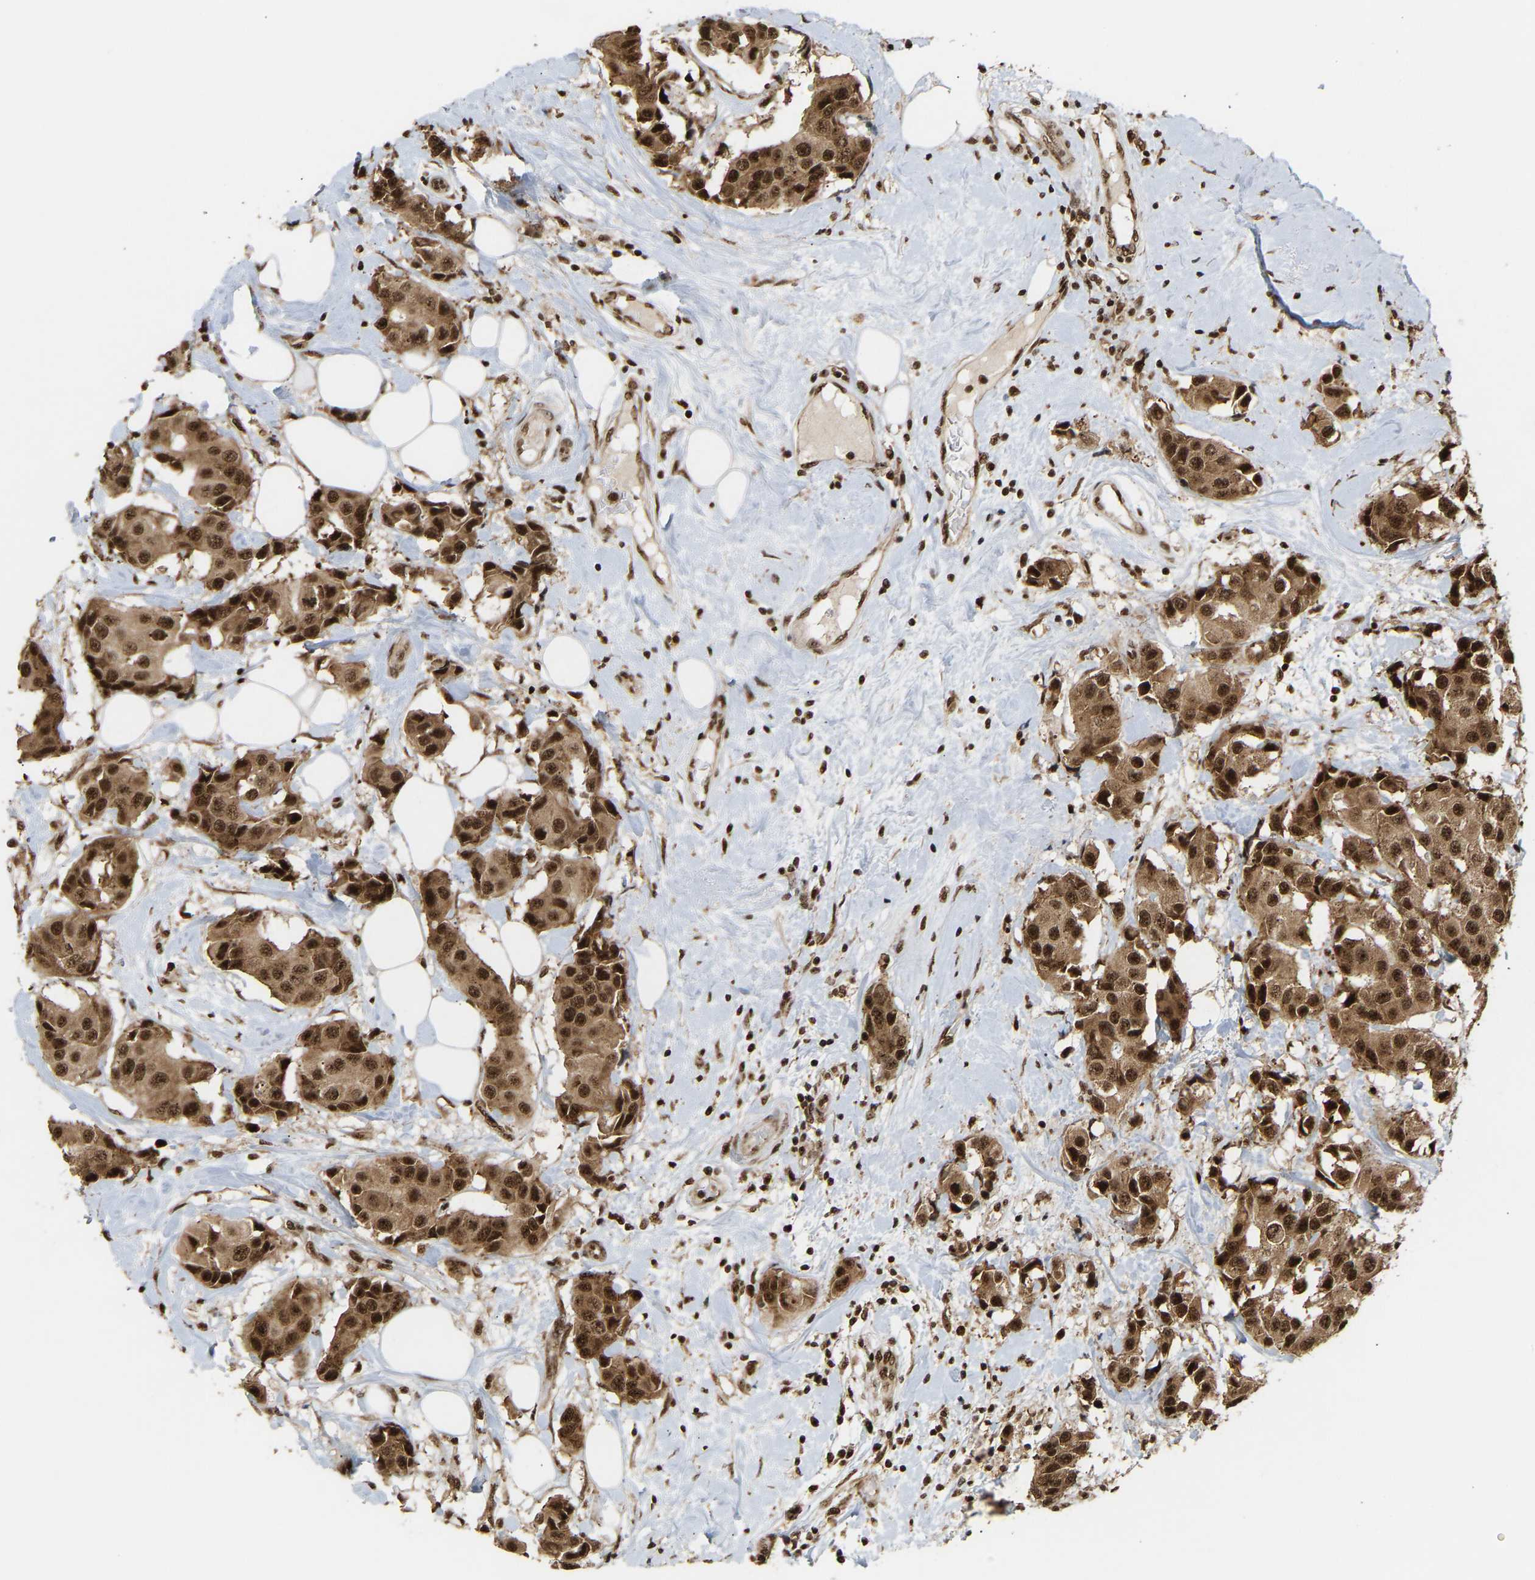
{"staining": {"intensity": "strong", "quantity": ">75%", "location": "cytoplasmic/membranous,nuclear"}, "tissue": "breast cancer", "cell_type": "Tumor cells", "image_type": "cancer", "snomed": [{"axis": "morphology", "description": "Normal tissue, NOS"}, {"axis": "morphology", "description": "Duct carcinoma"}, {"axis": "topography", "description": "Breast"}], "caption": "This is an image of immunohistochemistry (IHC) staining of invasive ductal carcinoma (breast), which shows strong staining in the cytoplasmic/membranous and nuclear of tumor cells.", "gene": "ALYREF", "patient": {"sex": "female", "age": 39}}